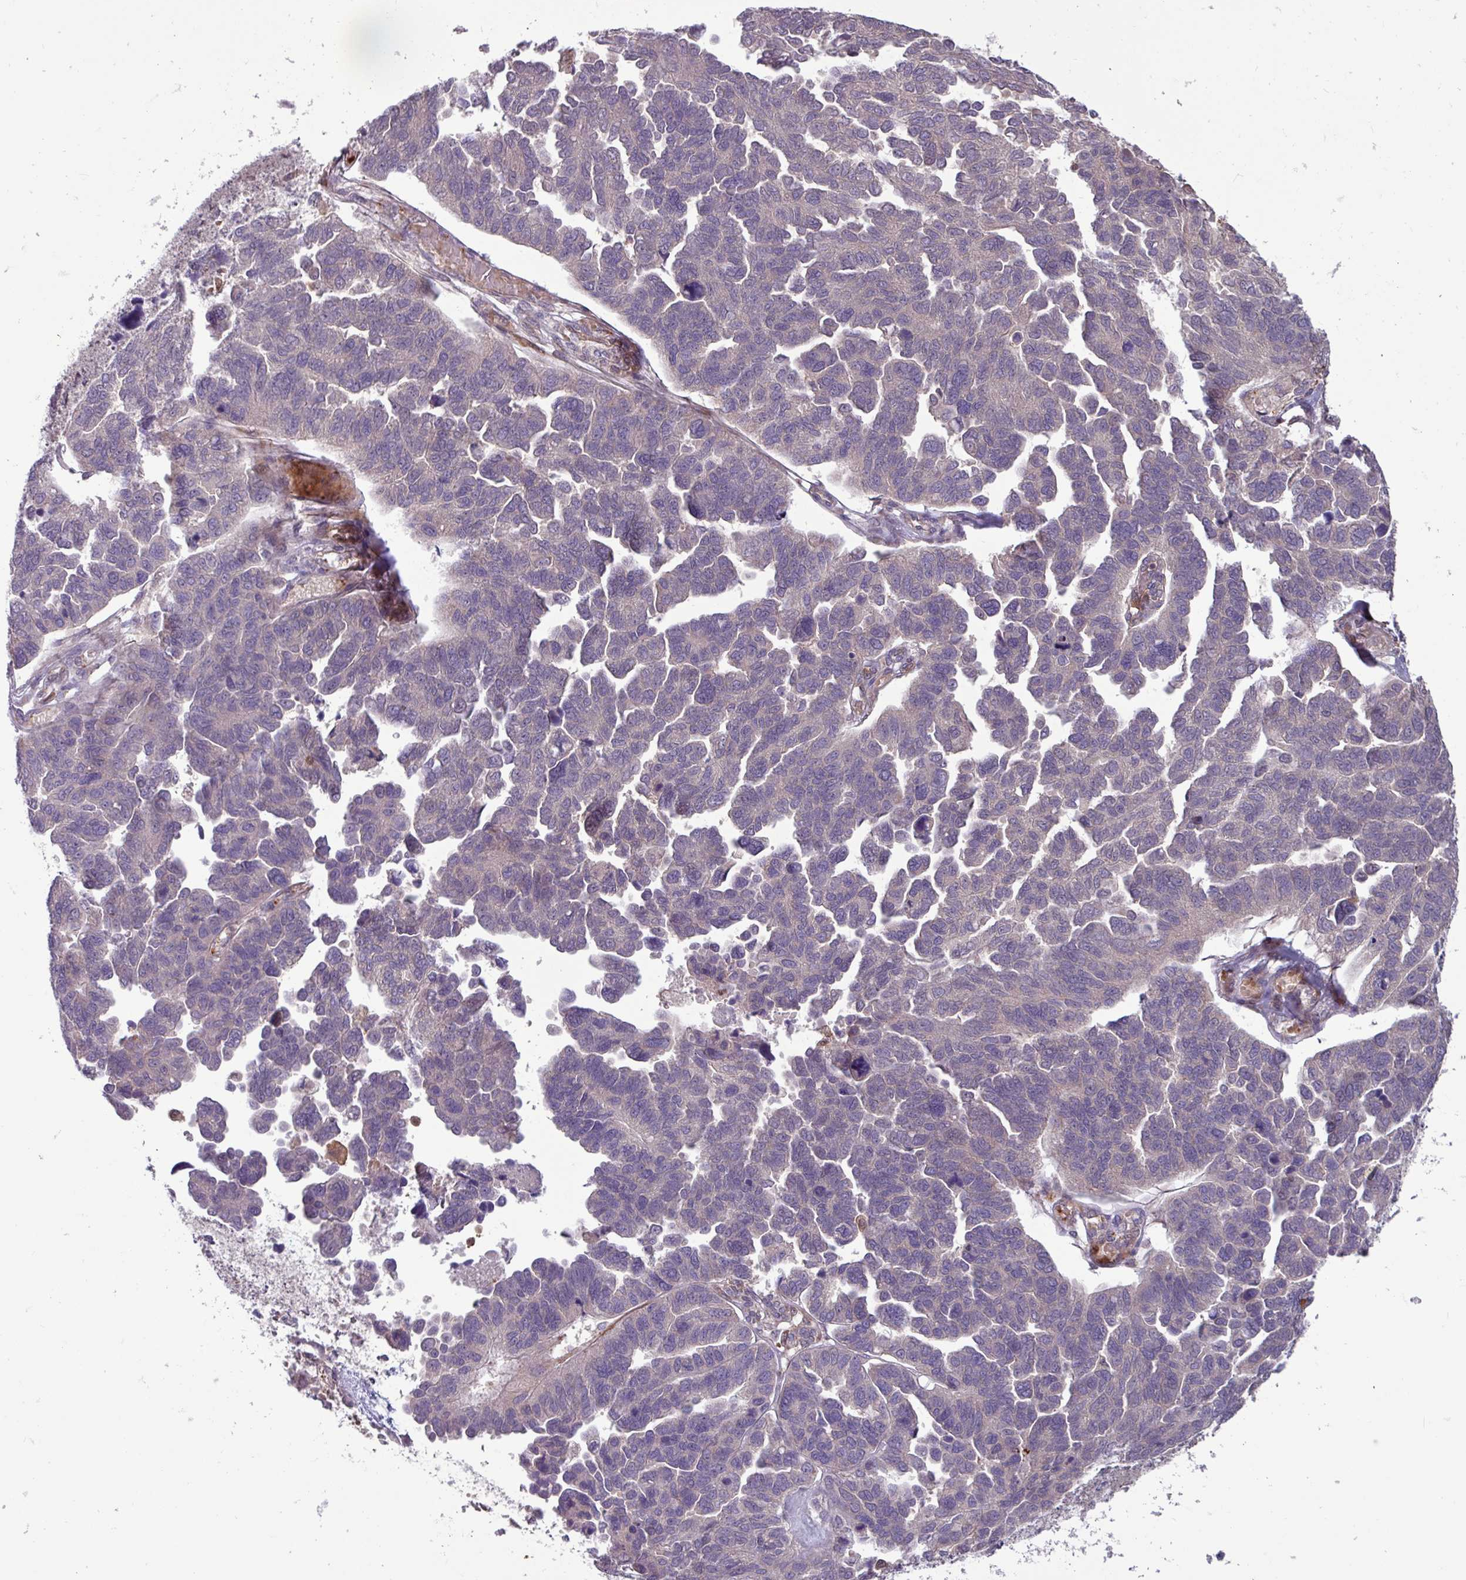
{"staining": {"intensity": "weak", "quantity": "<25%", "location": "cytoplasmic/membranous"}, "tissue": "ovarian cancer", "cell_type": "Tumor cells", "image_type": "cancer", "snomed": [{"axis": "morphology", "description": "Cystadenocarcinoma, serous, NOS"}, {"axis": "topography", "description": "Ovary"}], "caption": "Immunohistochemical staining of human ovarian serous cystadenocarcinoma demonstrates no significant expression in tumor cells.", "gene": "SEC61G", "patient": {"sex": "female", "age": 64}}